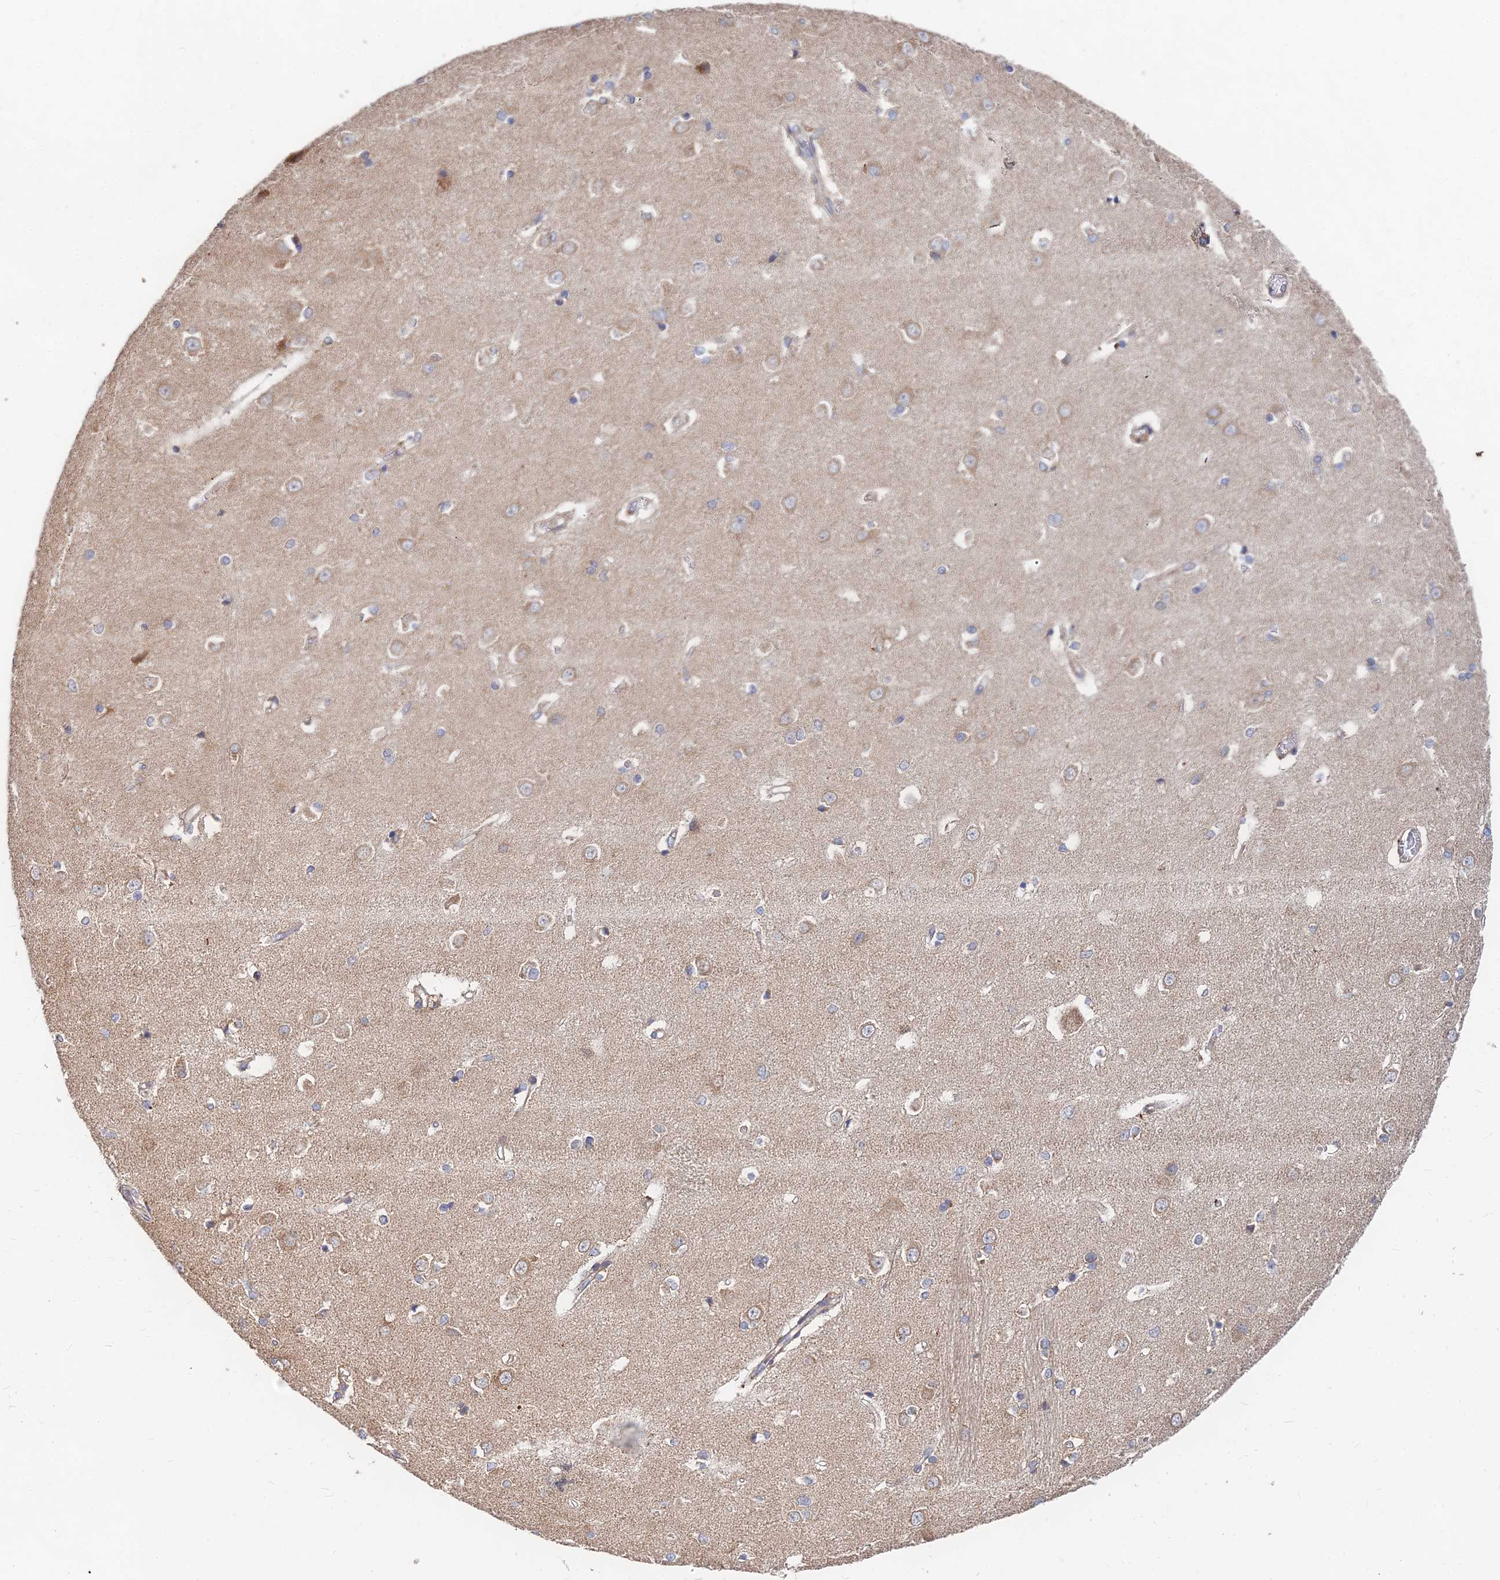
{"staining": {"intensity": "weak", "quantity": "<25%", "location": "cytoplasmic/membranous"}, "tissue": "caudate", "cell_type": "Glial cells", "image_type": "normal", "snomed": [{"axis": "morphology", "description": "Normal tissue, NOS"}, {"axis": "topography", "description": "Lateral ventricle wall"}], "caption": "Immunohistochemistry (IHC) of normal caudate shows no expression in glial cells. Brightfield microscopy of immunohistochemistry stained with DAB (3,3'-diaminobenzidine) (brown) and hematoxylin (blue), captured at high magnification.", "gene": "CCZ1B", "patient": {"sex": "male", "age": 37}}